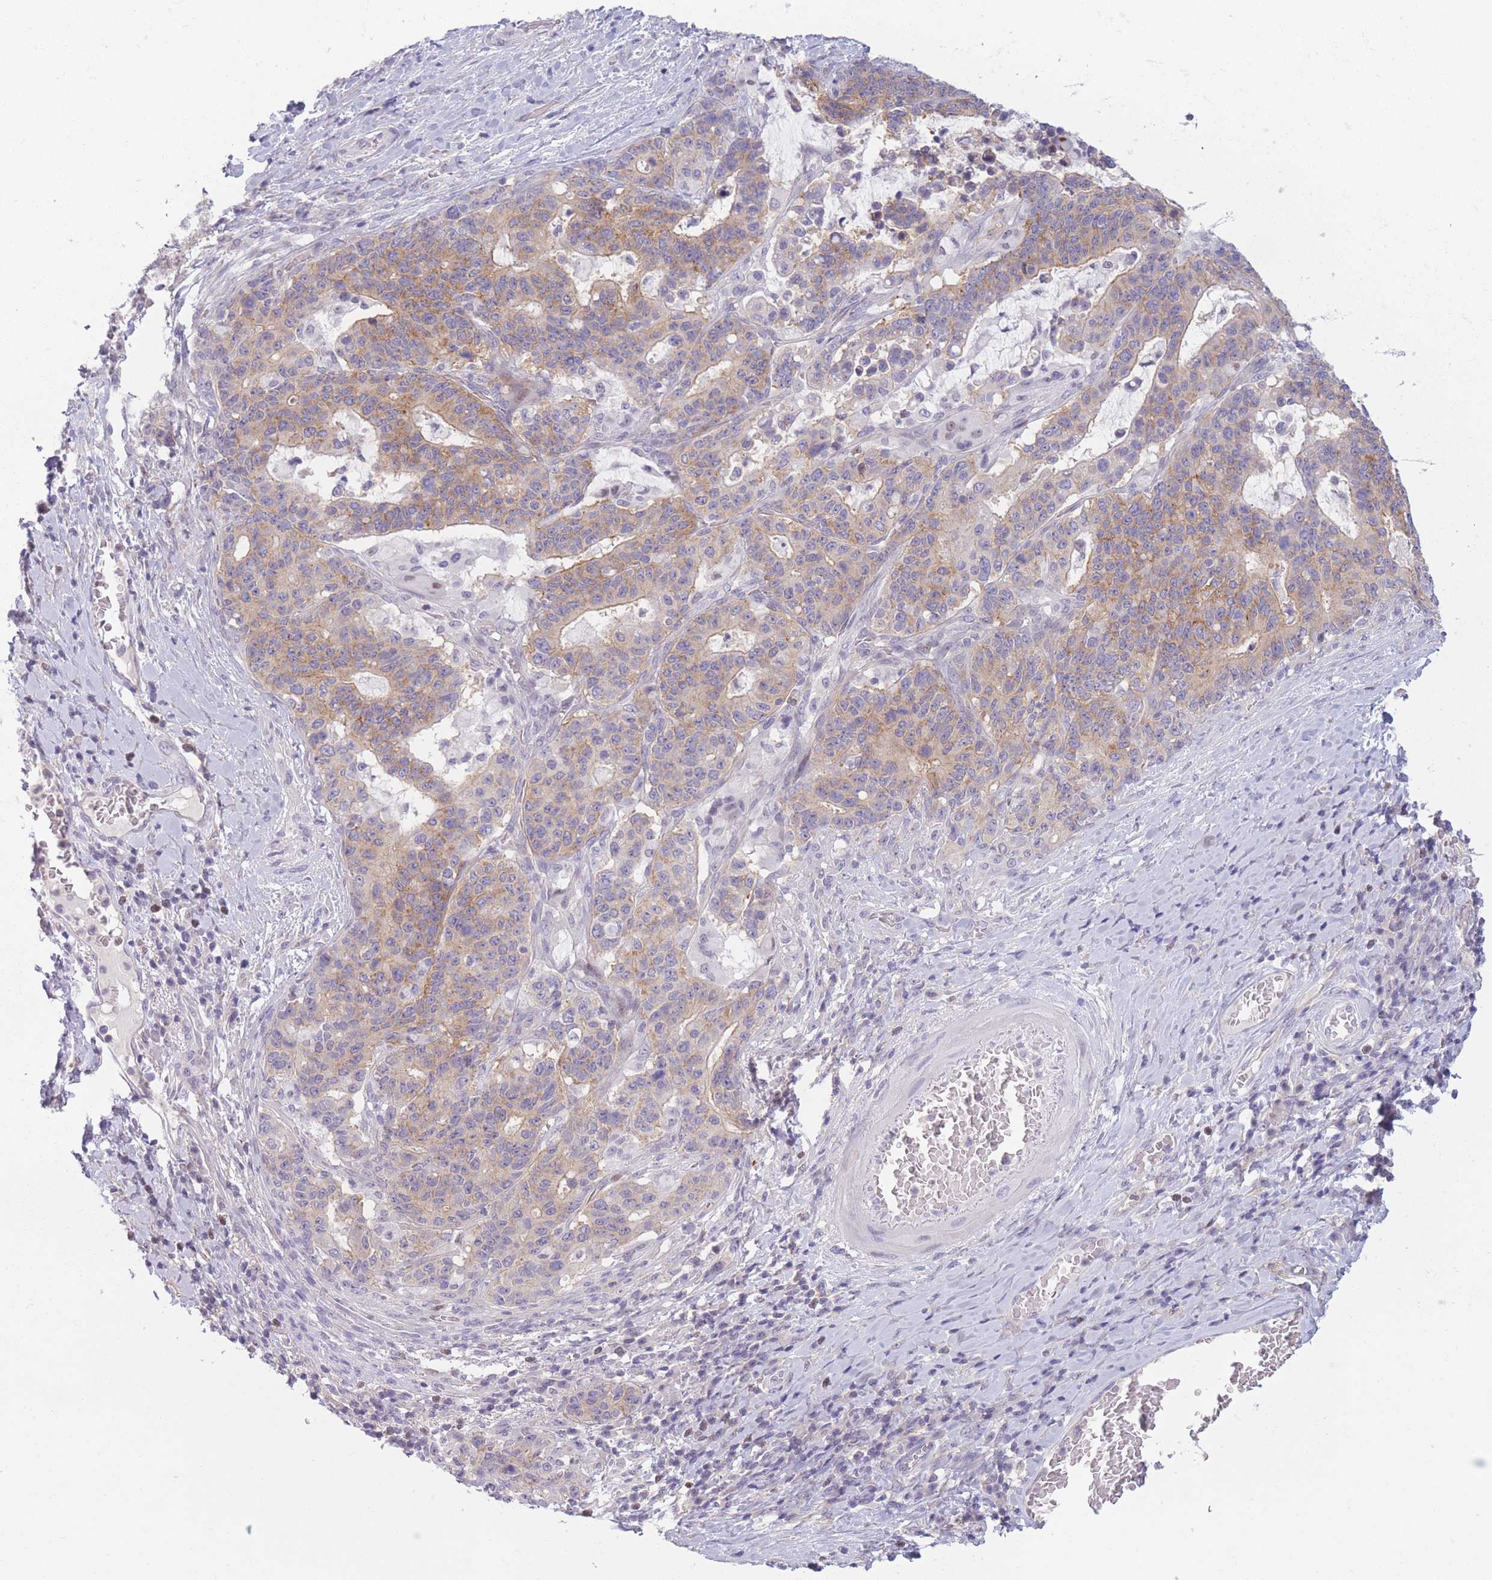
{"staining": {"intensity": "moderate", "quantity": ">75%", "location": "cytoplasmic/membranous"}, "tissue": "stomach cancer", "cell_type": "Tumor cells", "image_type": "cancer", "snomed": [{"axis": "morphology", "description": "Normal tissue, NOS"}, {"axis": "morphology", "description": "Adenocarcinoma, NOS"}, {"axis": "topography", "description": "Stomach"}], "caption": "There is medium levels of moderate cytoplasmic/membranous expression in tumor cells of stomach cancer (adenocarcinoma), as demonstrated by immunohistochemical staining (brown color).", "gene": "ZNF439", "patient": {"sex": "female", "age": 64}}